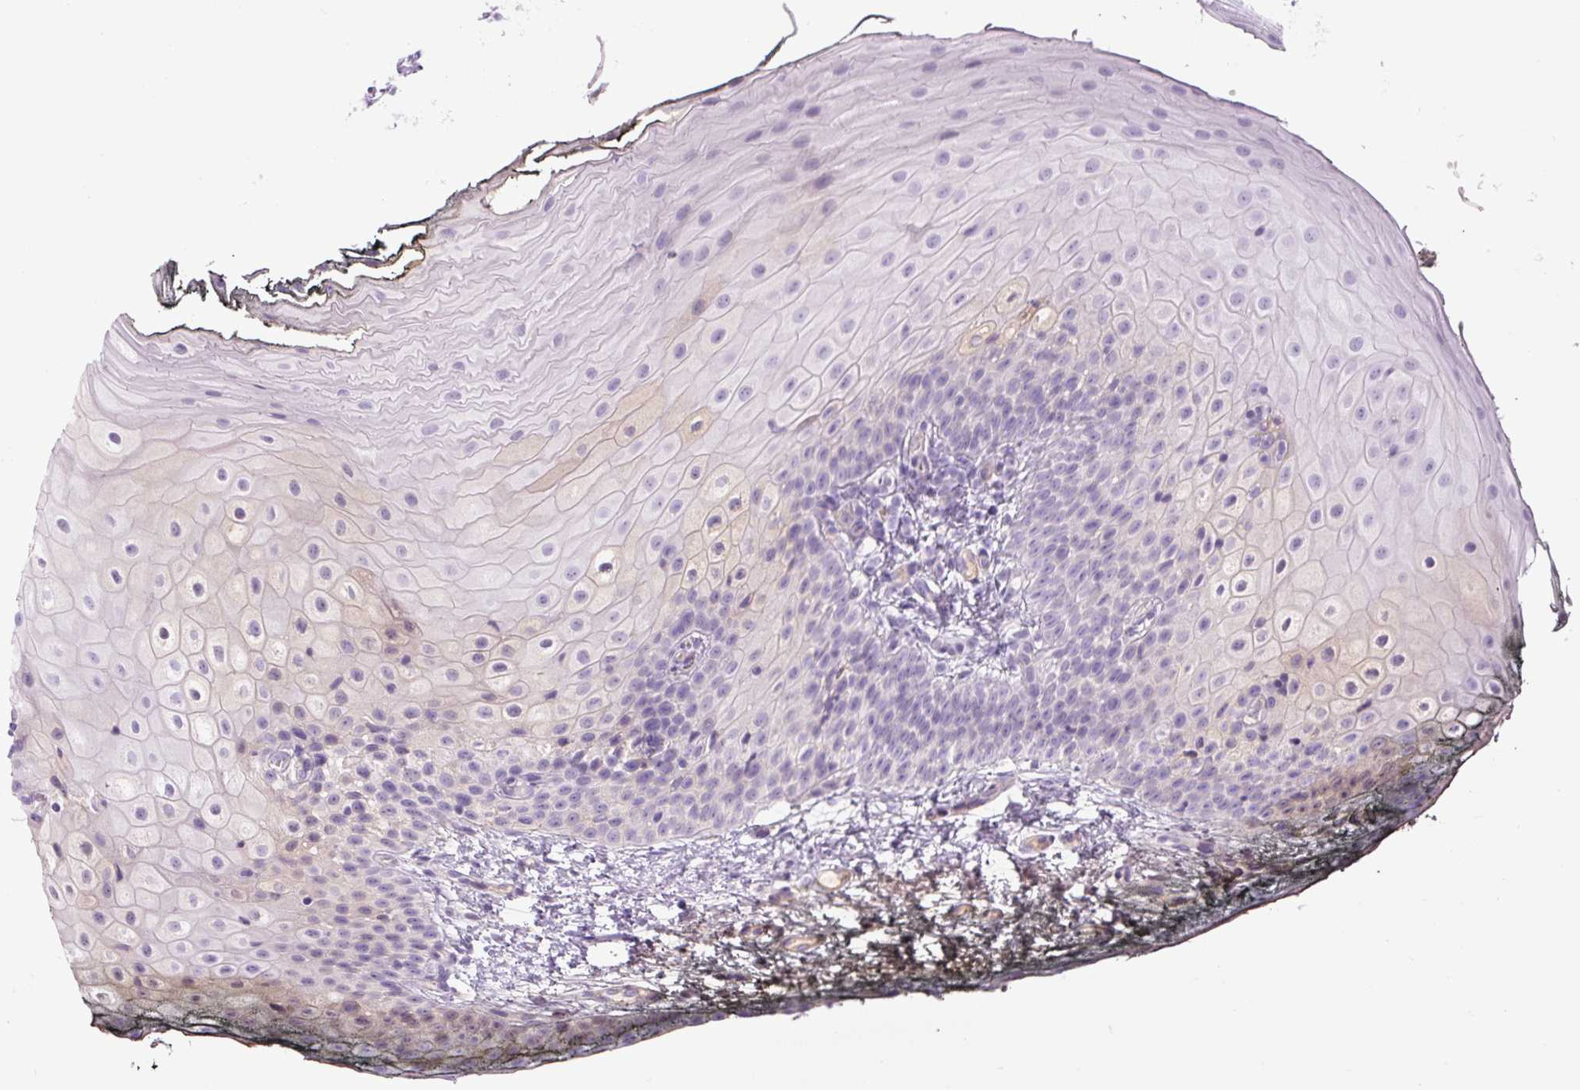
{"staining": {"intensity": "negative", "quantity": "none", "location": "none"}, "tissue": "oral mucosa", "cell_type": "Squamous epithelial cells", "image_type": "normal", "snomed": [{"axis": "morphology", "description": "Normal tissue, NOS"}, {"axis": "topography", "description": "Oral tissue"}], "caption": "Immunohistochemistry photomicrograph of unremarkable human oral mucosa stained for a protein (brown), which demonstrates no staining in squamous epithelial cells. (Stains: DAB immunohistochemistry (IHC) with hematoxylin counter stain, Microscopy: brightfield microscopy at high magnification).", "gene": "RSPO4", "patient": {"sex": "male", "age": 75}}